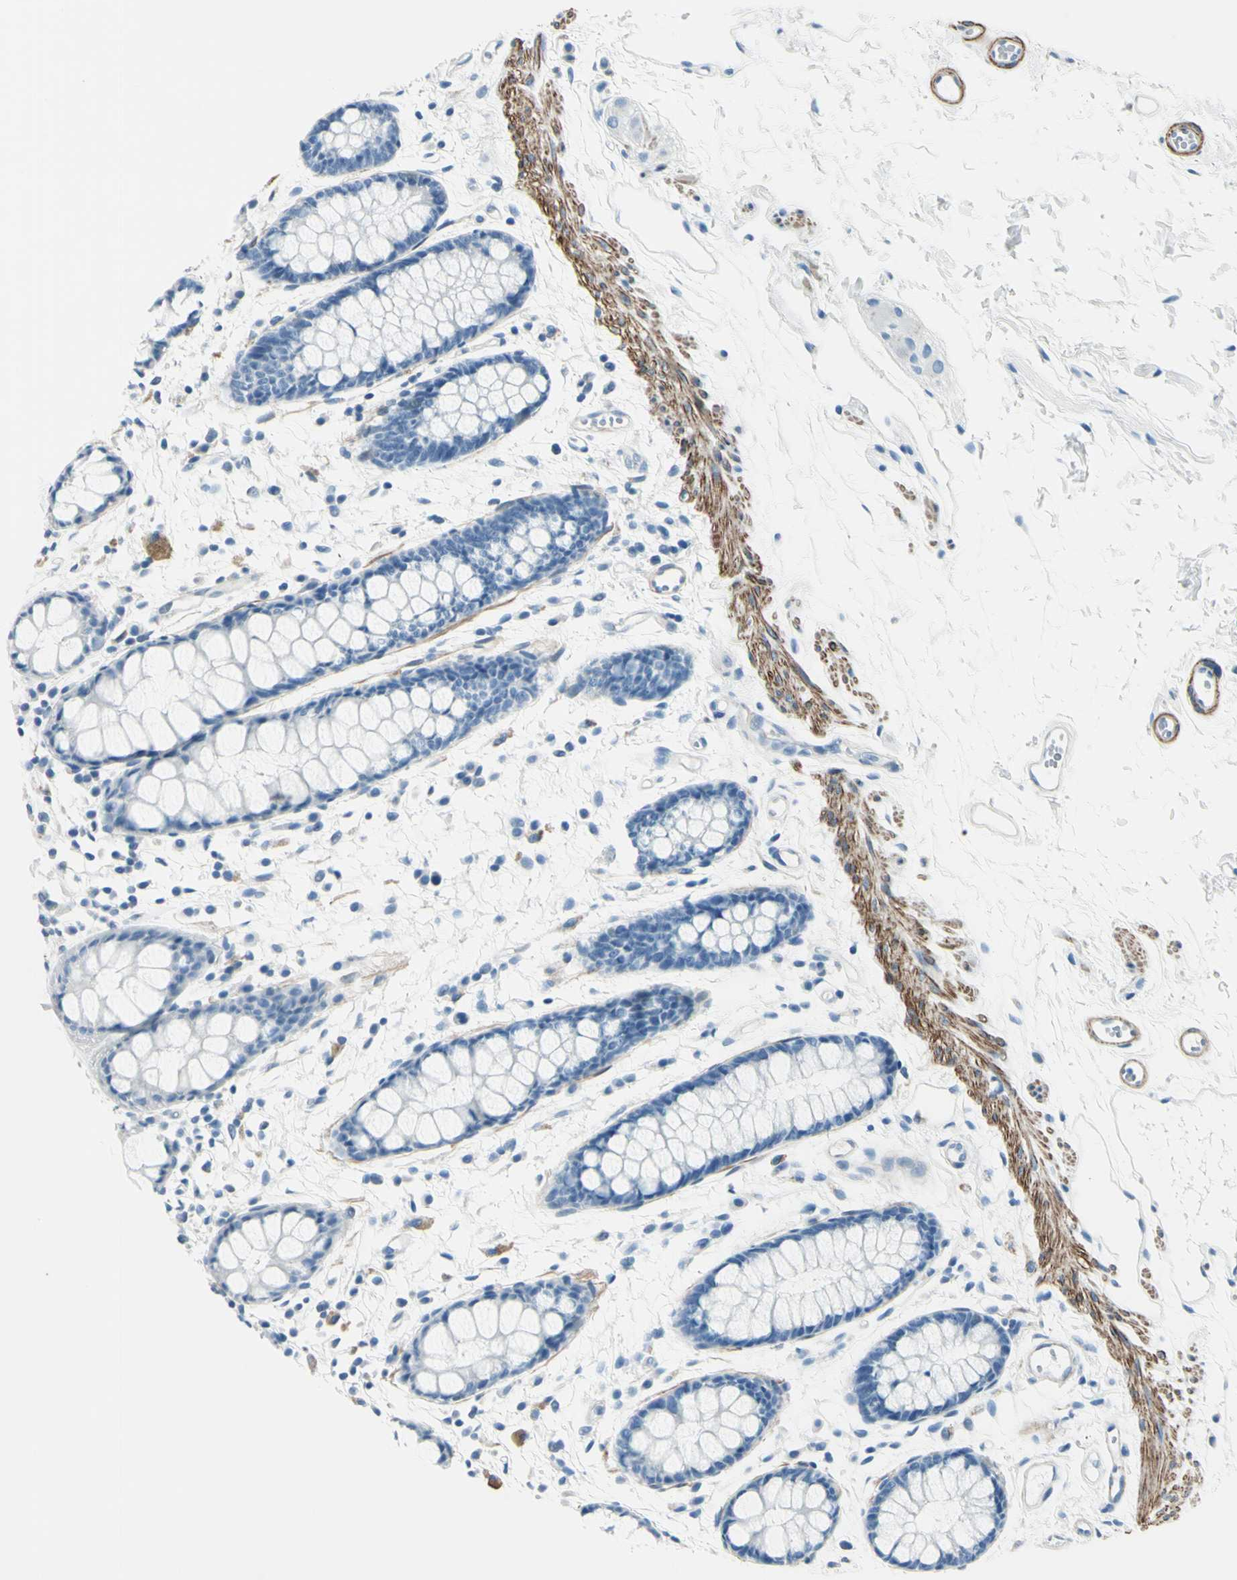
{"staining": {"intensity": "negative", "quantity": "none", "location": "none"}, "tissue": "rectum", "cell_type": "Glandular cells", "image_type": "normal", "snomed": [{"axis": "morphology", "description": "Normal tissue, NOS"}, {"axis": "topography", "description": "Rectum"}], "caption": "IHC micrograph of benign human rectum stained for a protein (brown), which shows no expression in glandular cells. (DAB IHC with hematoxylin counter stain).", "gene": "CDH15", "patient": {"sex": "female", "age": 66}}